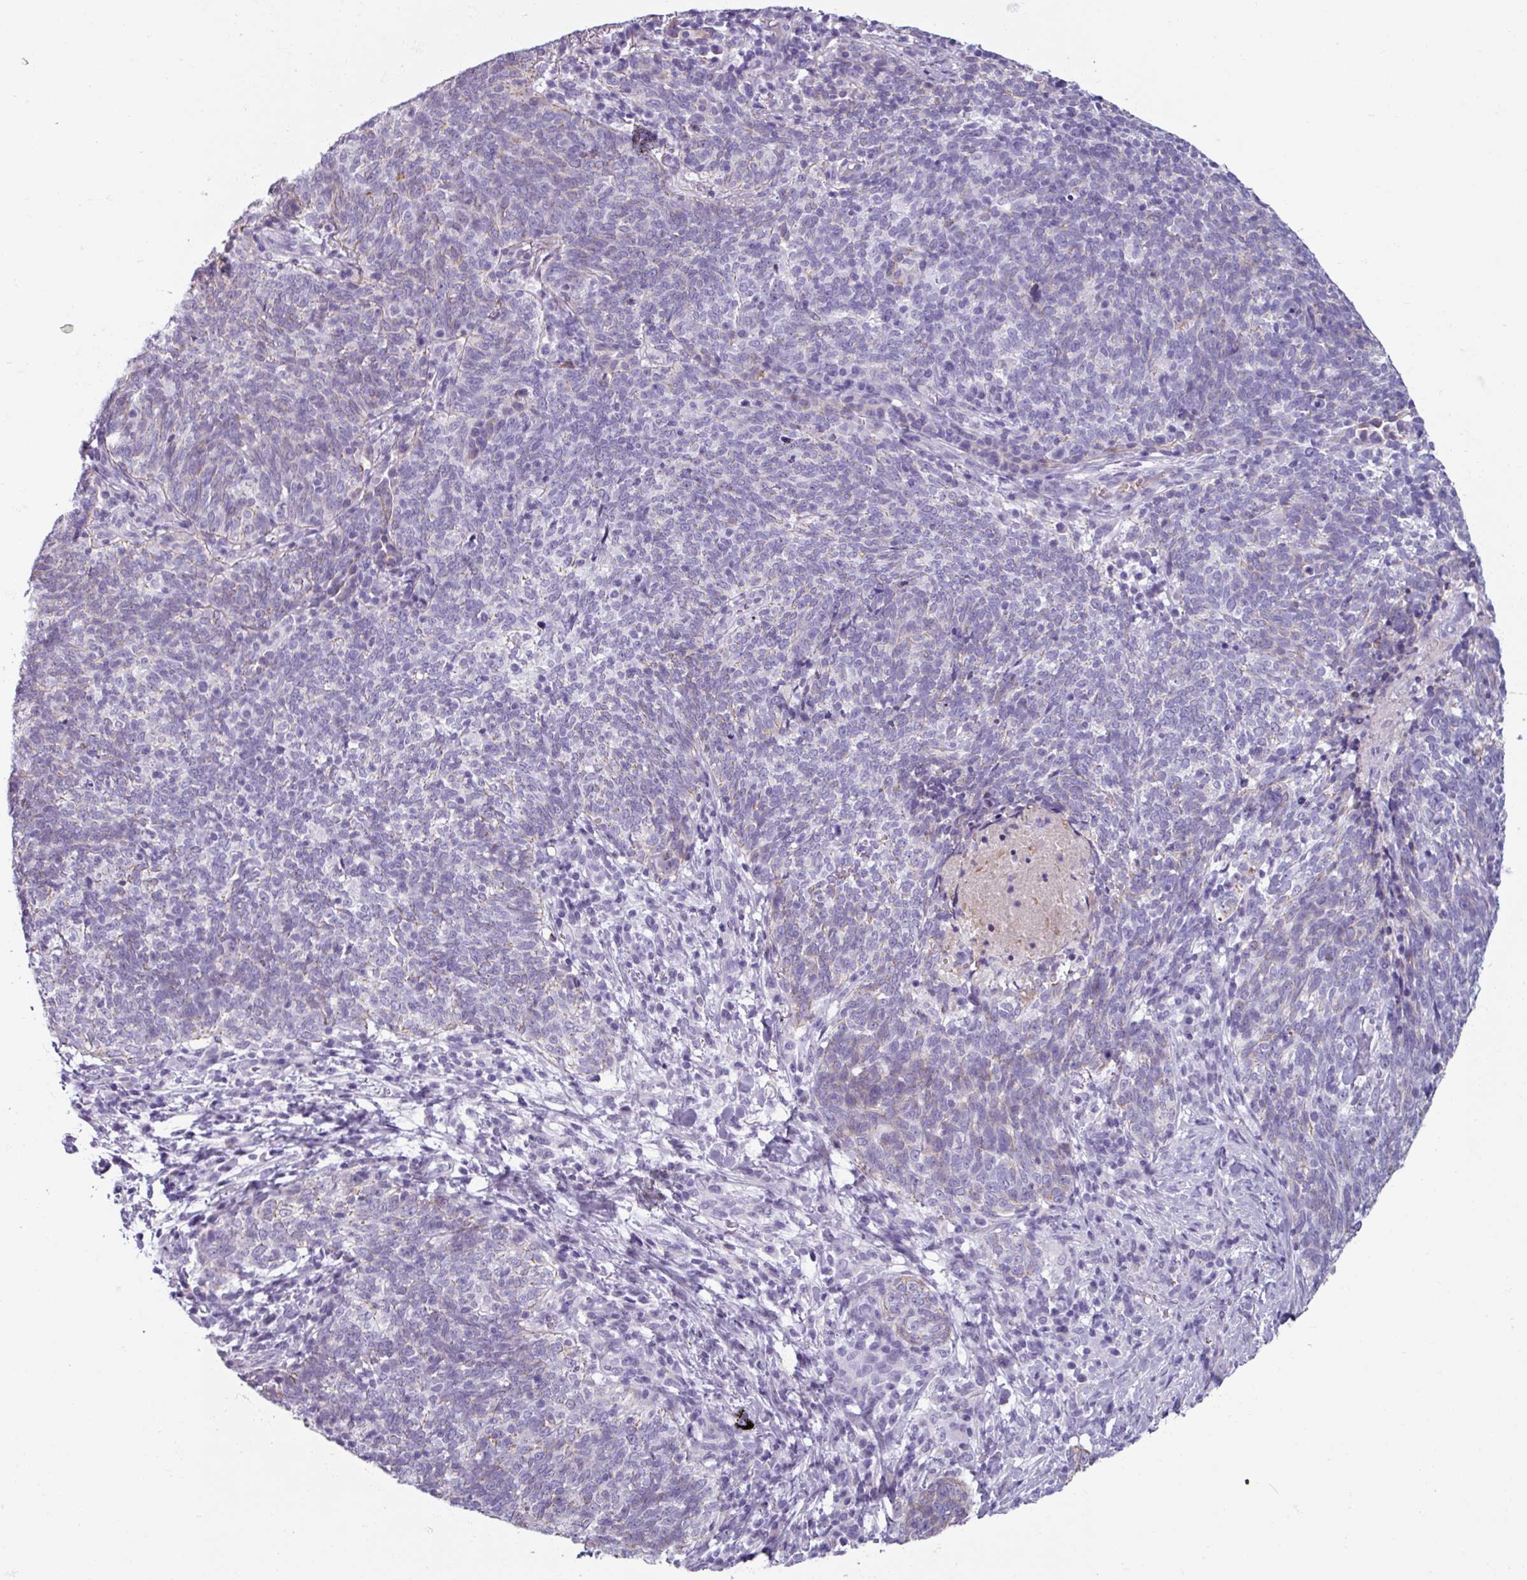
{"staining": {"intensity": "negative", "quantity": "none", "location": "none"}, "tissue": "lung cancer", "cell_type": "Tumor cells", "image_type": "cancer", "snomed": [{"axis": "morphology", "description": "Squamous cell carcinoma, NOS"}, {"axis": "topography", "description": "Lung"}], "caption": "The image displays no staining of tumor cells in lung squamous cell carcinoma.", "gene": "SPESP1", "patient": {"sex": "female", "age": 72}}